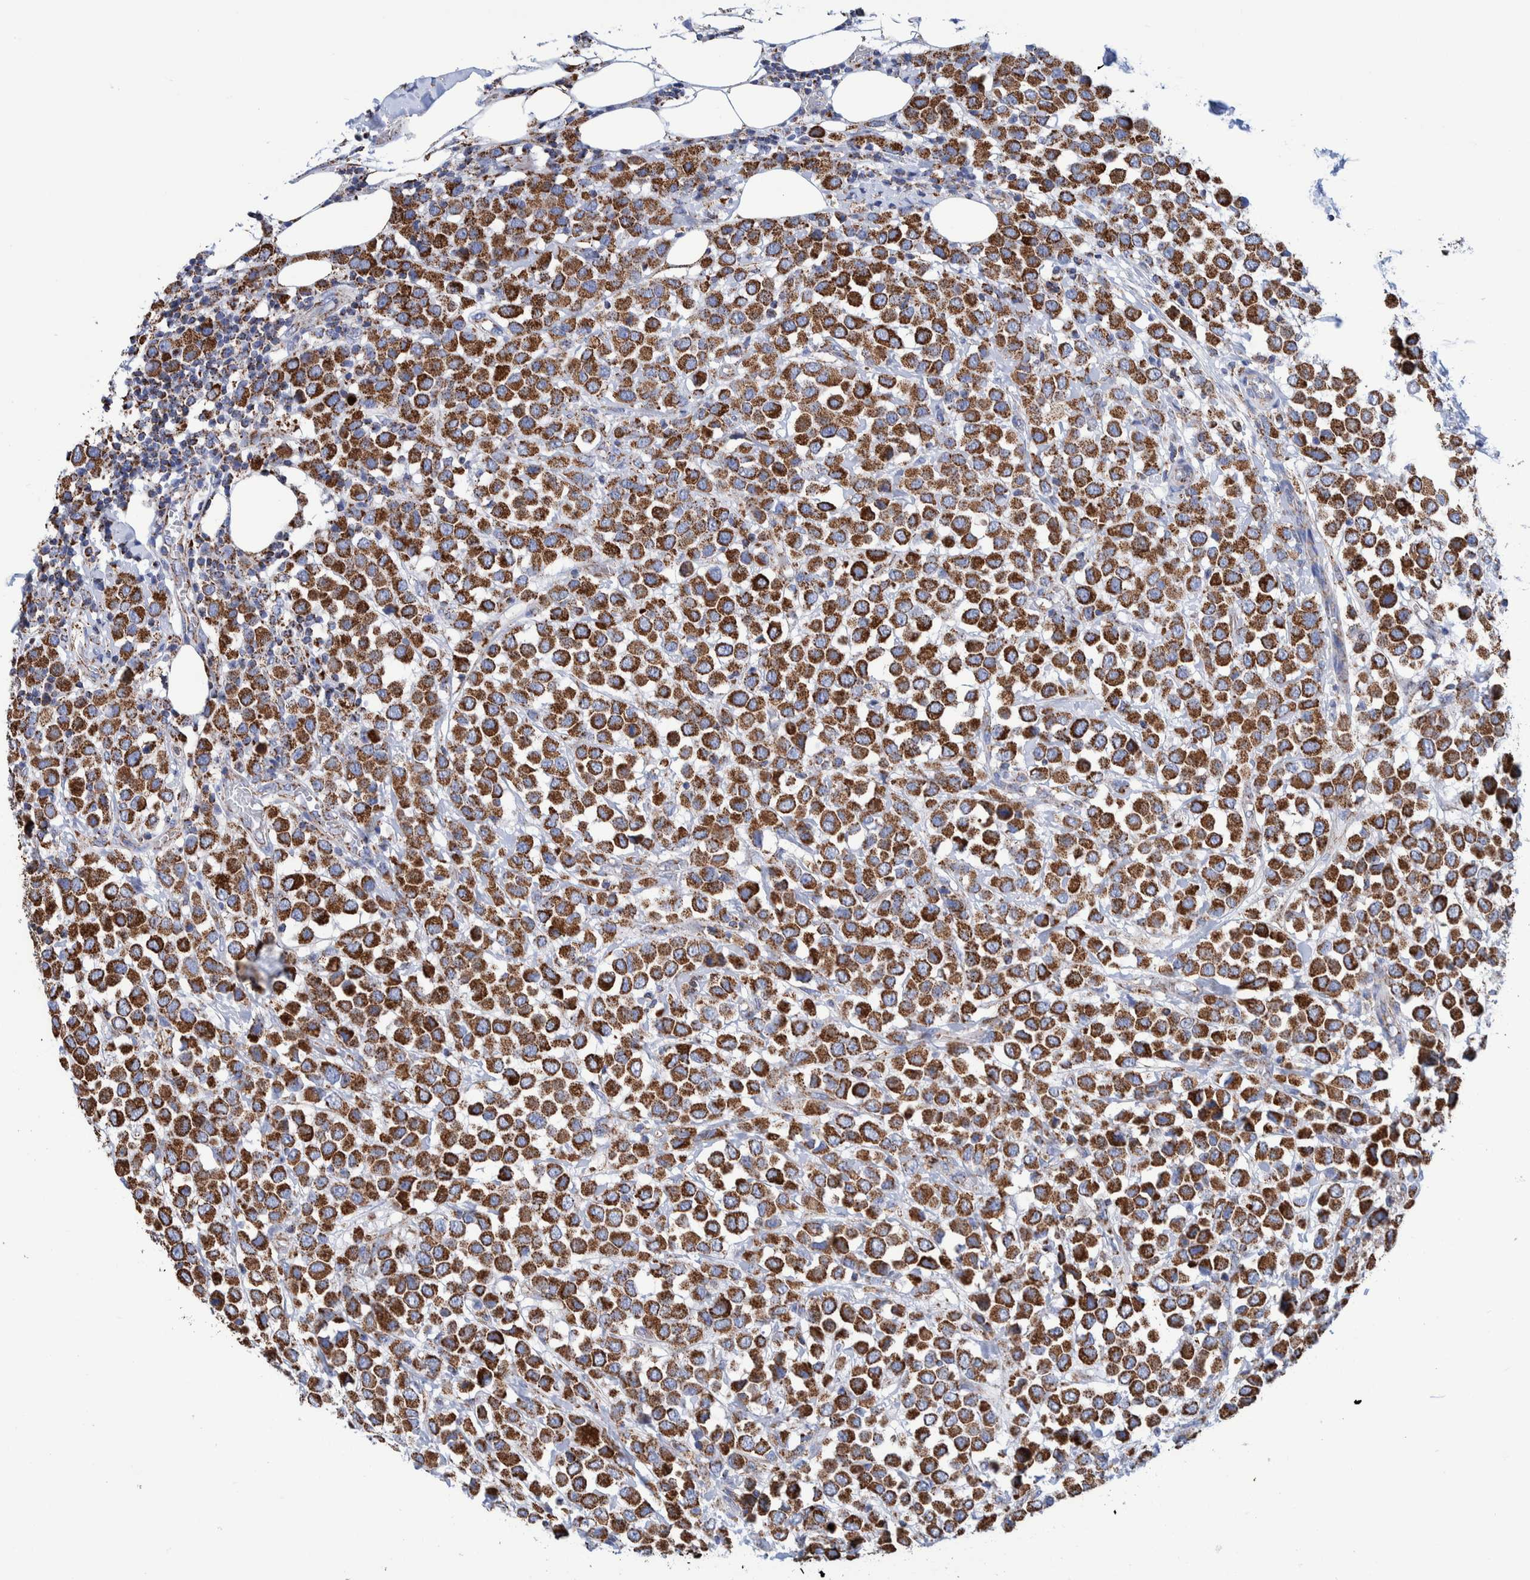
{"staining": {"intensity": "strong", "quantity": ">75%", "location": "cytoplasmic/membranous"}, "tissue": "breast cancer", "cell_type": "Tumor cells", "image_type": "cancer", "snomed": [{"axis": "morphology", "description": "Duct carcinoma"}, {"axis": "topography", "description": "Breast"}], "caption": "The photomicrograph reveals immunohistochemical staining of breast cancer. There is strong cytoplasmic/membranous positivity is identified in approximately >75% of tumor cells. (IHC, brightfield microscopy, high magnification).", "gene": "DECR1", "patient": {"sex": "female", "age": 61}}